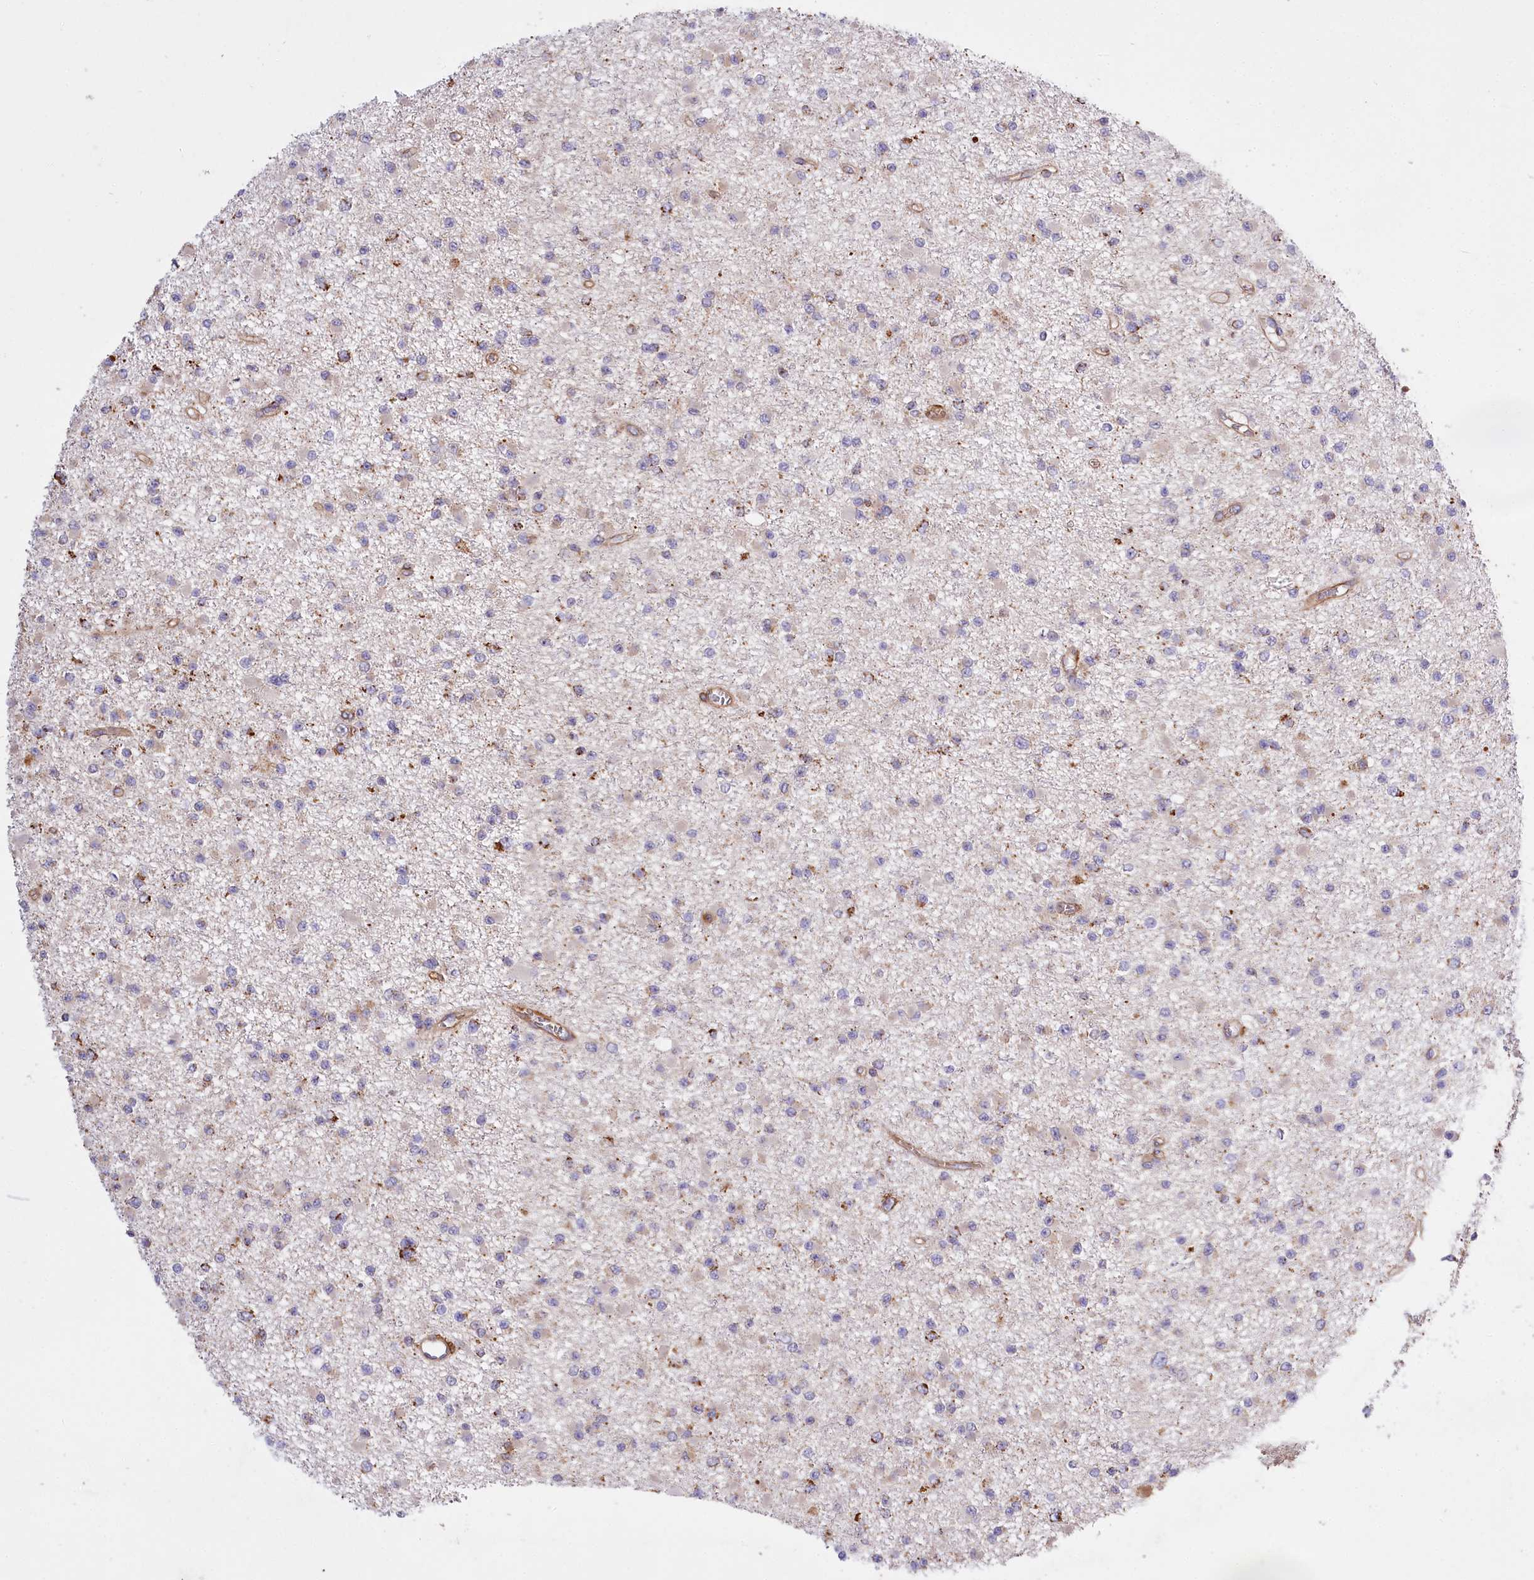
{"staining": {"intensity": "moderate", "quantity": "<25%", "location": "cytoplasmic/membranous"}, "tissue": "glioma", "cell_type": "Tumor cells", "image_type": "cancer", "snomed": [{"axis": "morphology", "description": "Glioma, malignant, Low grade"}, {"axis": "topography", "description": "Brain"}], "caption": "This is an image of immunohistochemistry staining of glioma, which shows moderate positivity in the cytoplasmic/membranous of tumor cells.", "gene": "CARD19", "patient": {"sex": "female", "age": 22}}